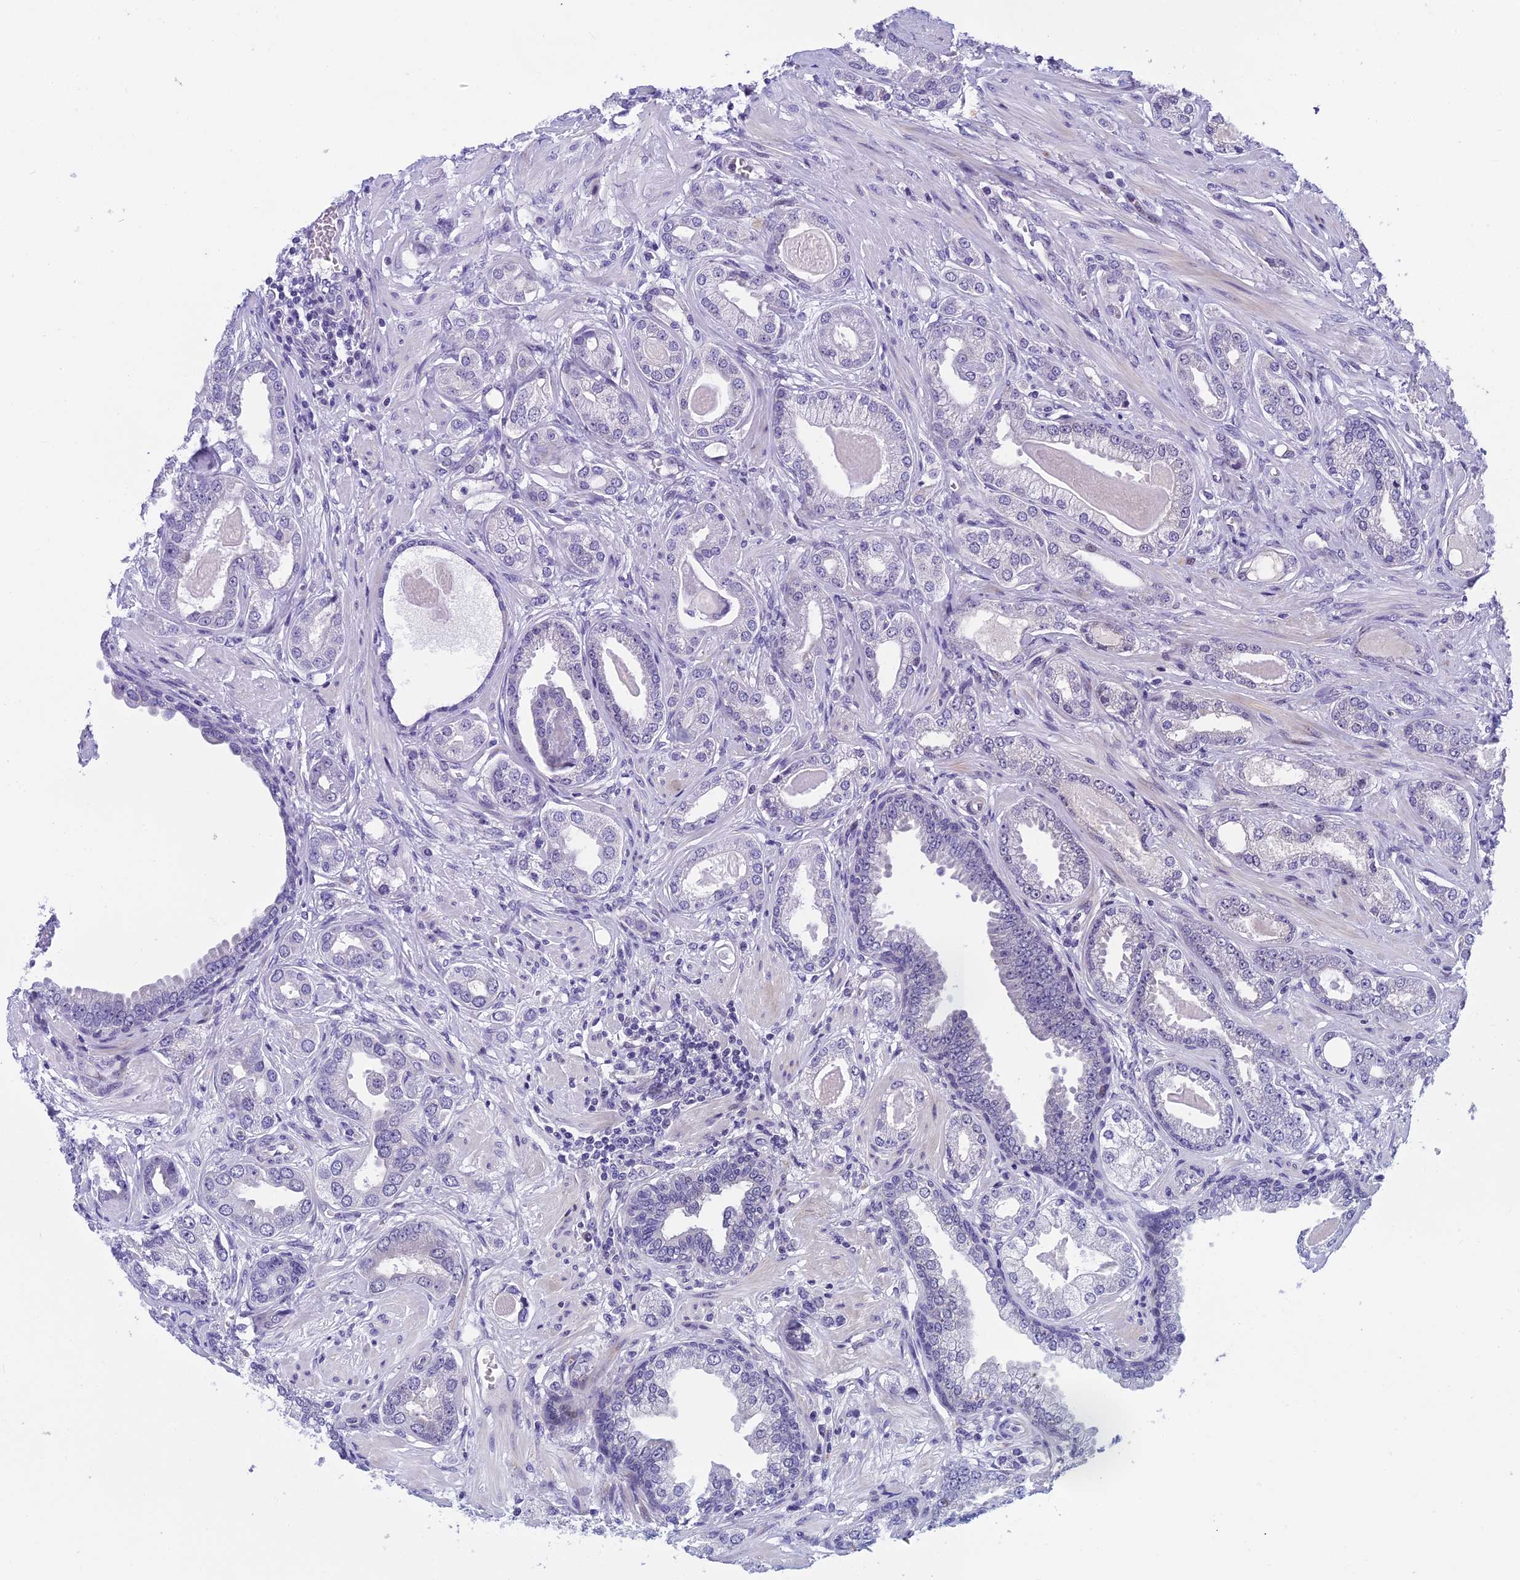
{"staining": {"intensity": "negative", "quantity": "none", "location": "none"}, "tissue": "prostate cancer", "cell_type": "Tumor cells", "image_type": "cancer", "snomed": [{"axis": "morphology", "description": "Adenocarcinoma, Low grade"}, {"axis": "topography", "description": "Prostate"}], "caption": "A high-resolution histopathology image shows IHC staining of prostate cancer, which exhibits no significant positivity in tumor cells.", "gene": "GRWD1", "patient": {"sex": "male", "age": 64}}